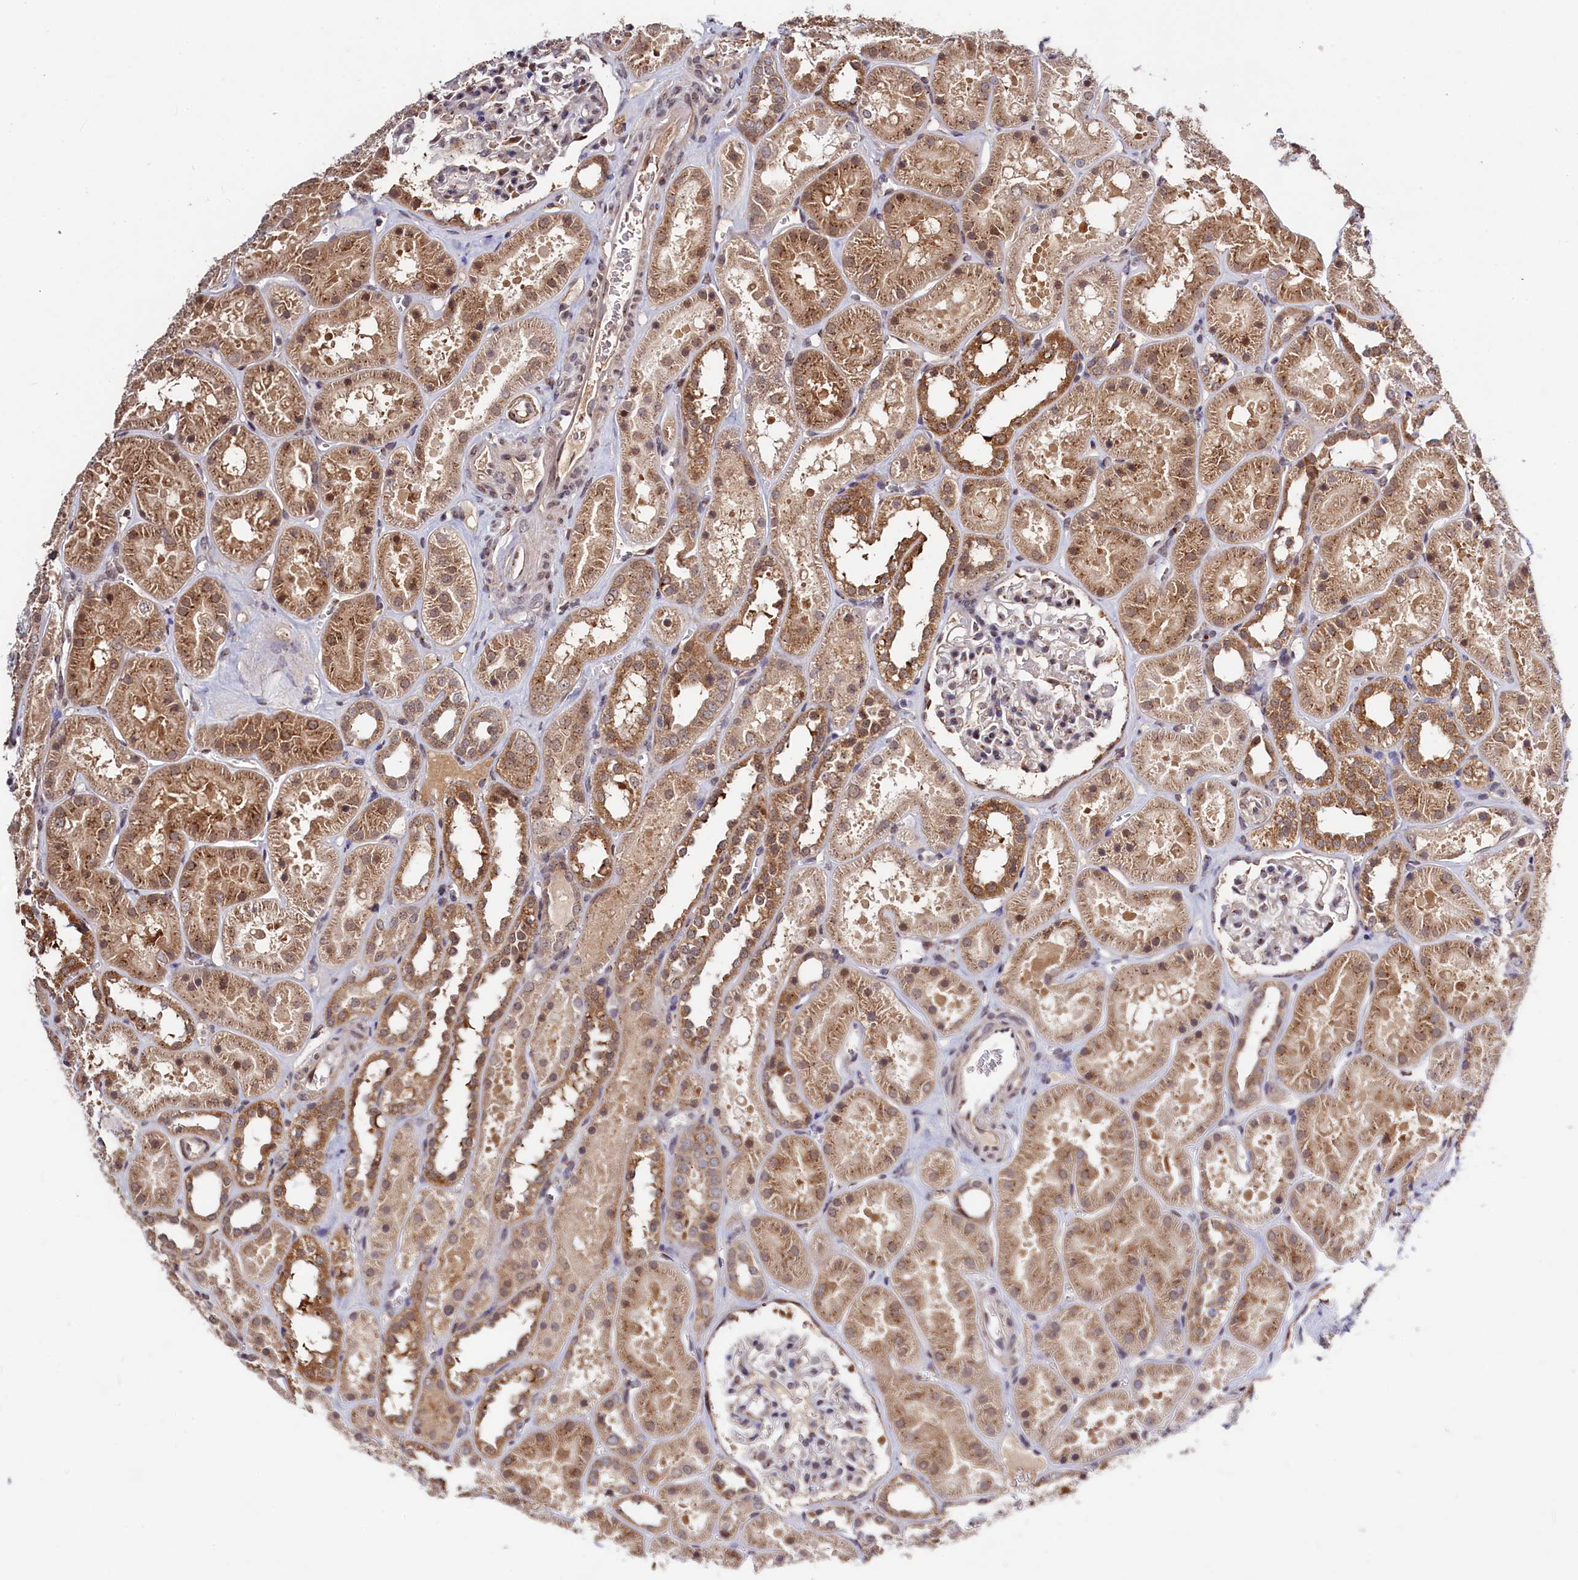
{"staining": {"intensity": "moderate", "quantity": "<25%", "location": "nuclear"}, "tissue": "kidney", "cell_type": "Cells in glomeruli", "image_type": "normal", "snomed": [{"axis": "morphology", "description": "Normal tissue, NOS"}, {"axis": "topography", "description": "Kidney"}], "caption": "Immunohistochemical staining of benign human kidney exhibits low levels of moderate nuclear expression in about <25% of cells in glomeruli. (Stains: DAB (3,3'-diaminobenzidine) in brown, nuclei in blue, Microscopy: brightfield microscopy at high magnification).", "gene": "SEC24C", "patient": {"sex": "female", "age": 41}}